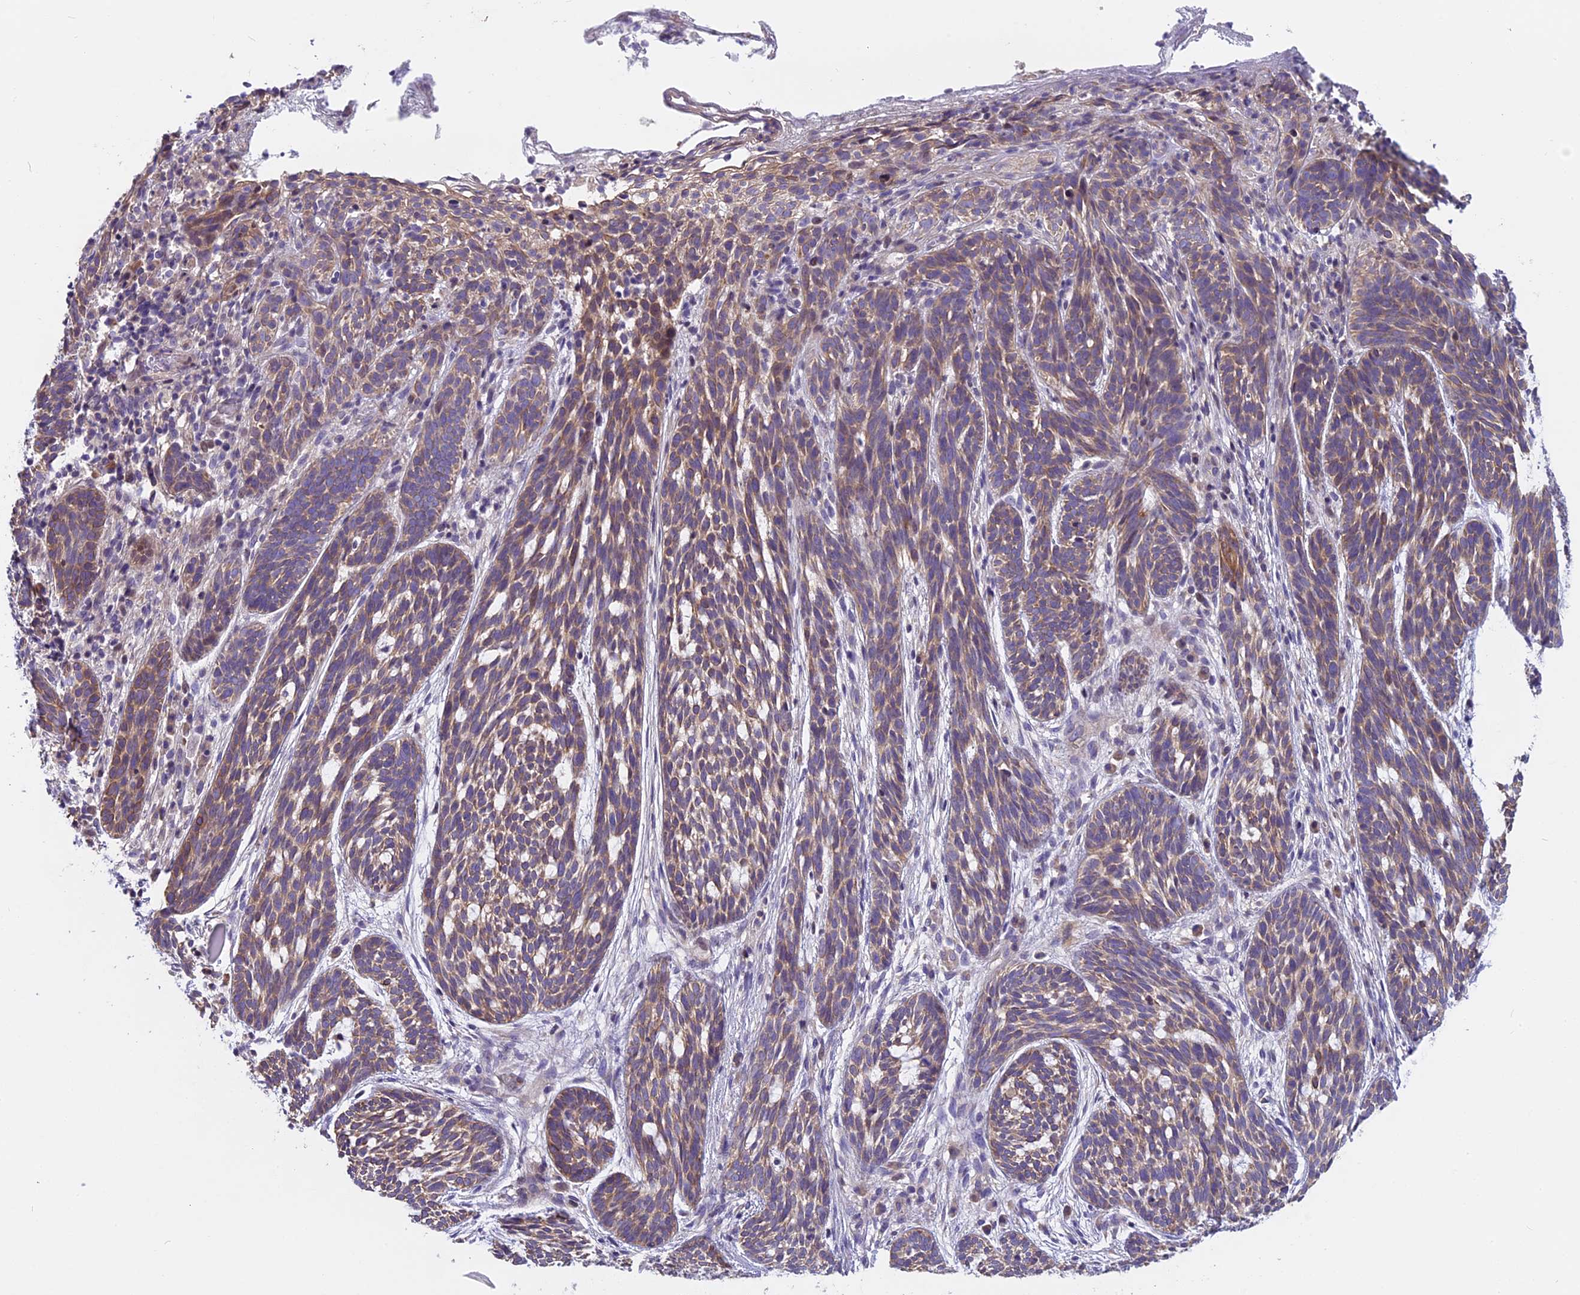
{"staining": {"intensity": "moderate", "quantity": "25%-75%", "location": "cytoplasmic/membranous"}, "tissue": "skin cancer", "cell_type": "Tumor cells", "image_type": "cancer", "snomed": [{"axis": "morphology", "description": "Basal cell carcinoma"}, {"axis": "topography", "description": "Skin"}], "caption": "High-power microscopy captured an immunohistochemistry micrograph of skin cancer (basal cell carcinoma), revealing moderate cytoplasmic/membranous staining in approximately 25%-75% of tumor cells.", "gene": "FAM98C", "patient": {"sex": "male", "age": 71}}